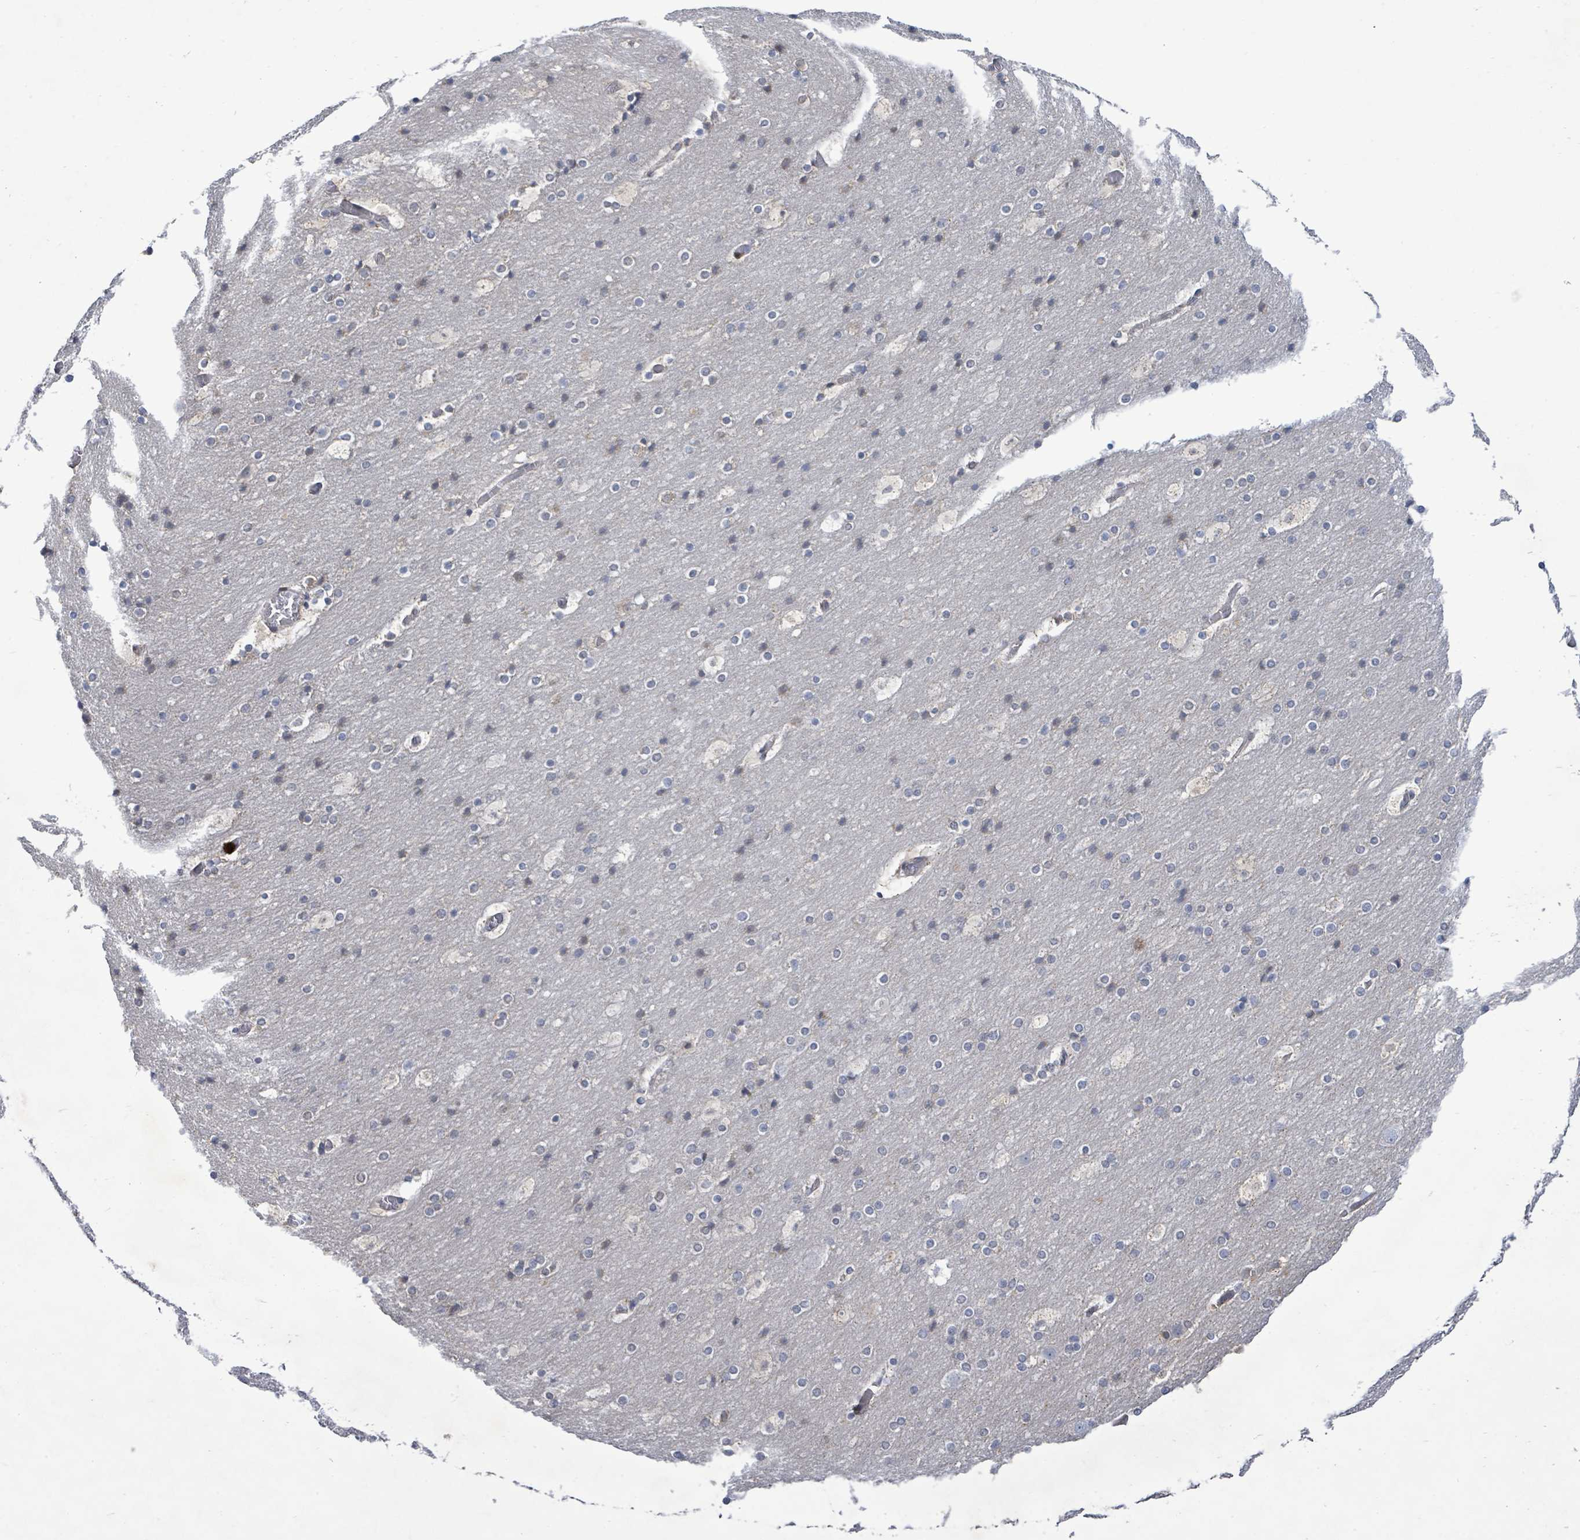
{"staining": {"intensity": "weak", "quantity": ">75%", "location": "cytoplasmic/membranous"}, "tissue": "cerebral cortex", "cell_type": "Endothelial cells", "image_type": "normal", "snomed": [{"axis": "morphology", "description": "Normal tissue, NOS"}, {"axis": "topography", "description": "Cerebral cortex"}], "caption": "Endothelial cells display weak cytoplasmic/membranous positivity in approximately >75% of cells in unremarkable cerebral cortex. The staining was performed using DAB (3,3'-diaminobenzidine) to visualize the protein expression in brown, while the nuclei were stained in blue with hematoxylin (Magnification: 20x).", "gene": "FAM210A", "patient": {"sex": "male", "age": 57}}